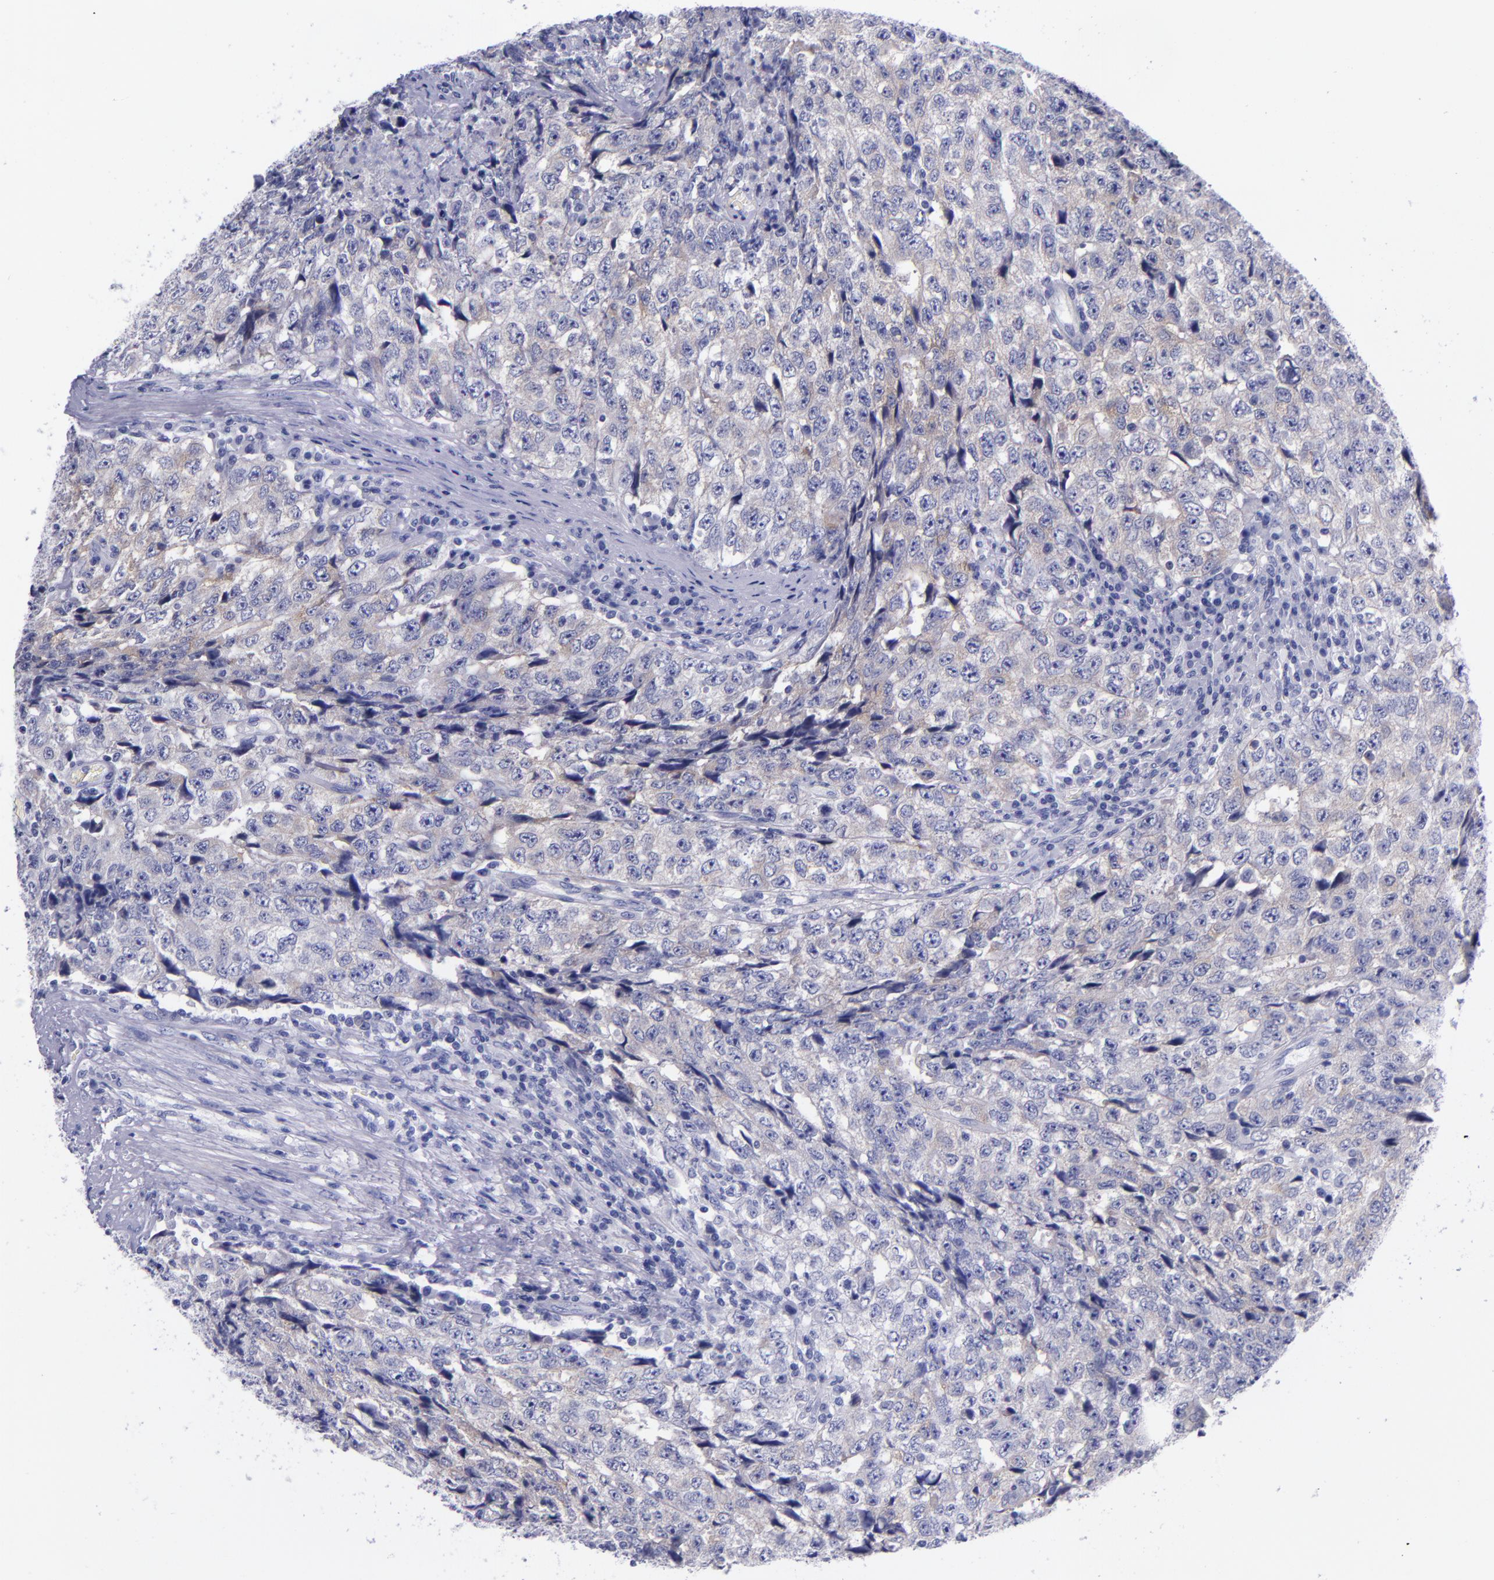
{"staining": {"intensity": "weak", "quantity": ">75%", "location": "cytoplasmic/membranous"}, "tissue": "testis cancer", "cell_type": "Tumor cells", "image_type": "cancer", "snomed": [{"axis": "morphology", "description": "Necrosis, NOS"}, {"axis": "morphology", "description": "Carcinoma, Embryonal, NOS"}, {"axis": "topography", "description": "Testis"}], "caption": "This histopathology image exhibits testis cancer (embryonal carcinoma) stained with immunohistochemistry to label a protein in brown. The cytoplasmic/membranous of tumor cells show weak positivity for the protein. Nuclei are counter-stained blue.", "gene": "SV2A", "patient": {"sex": "male", "age": 19}}